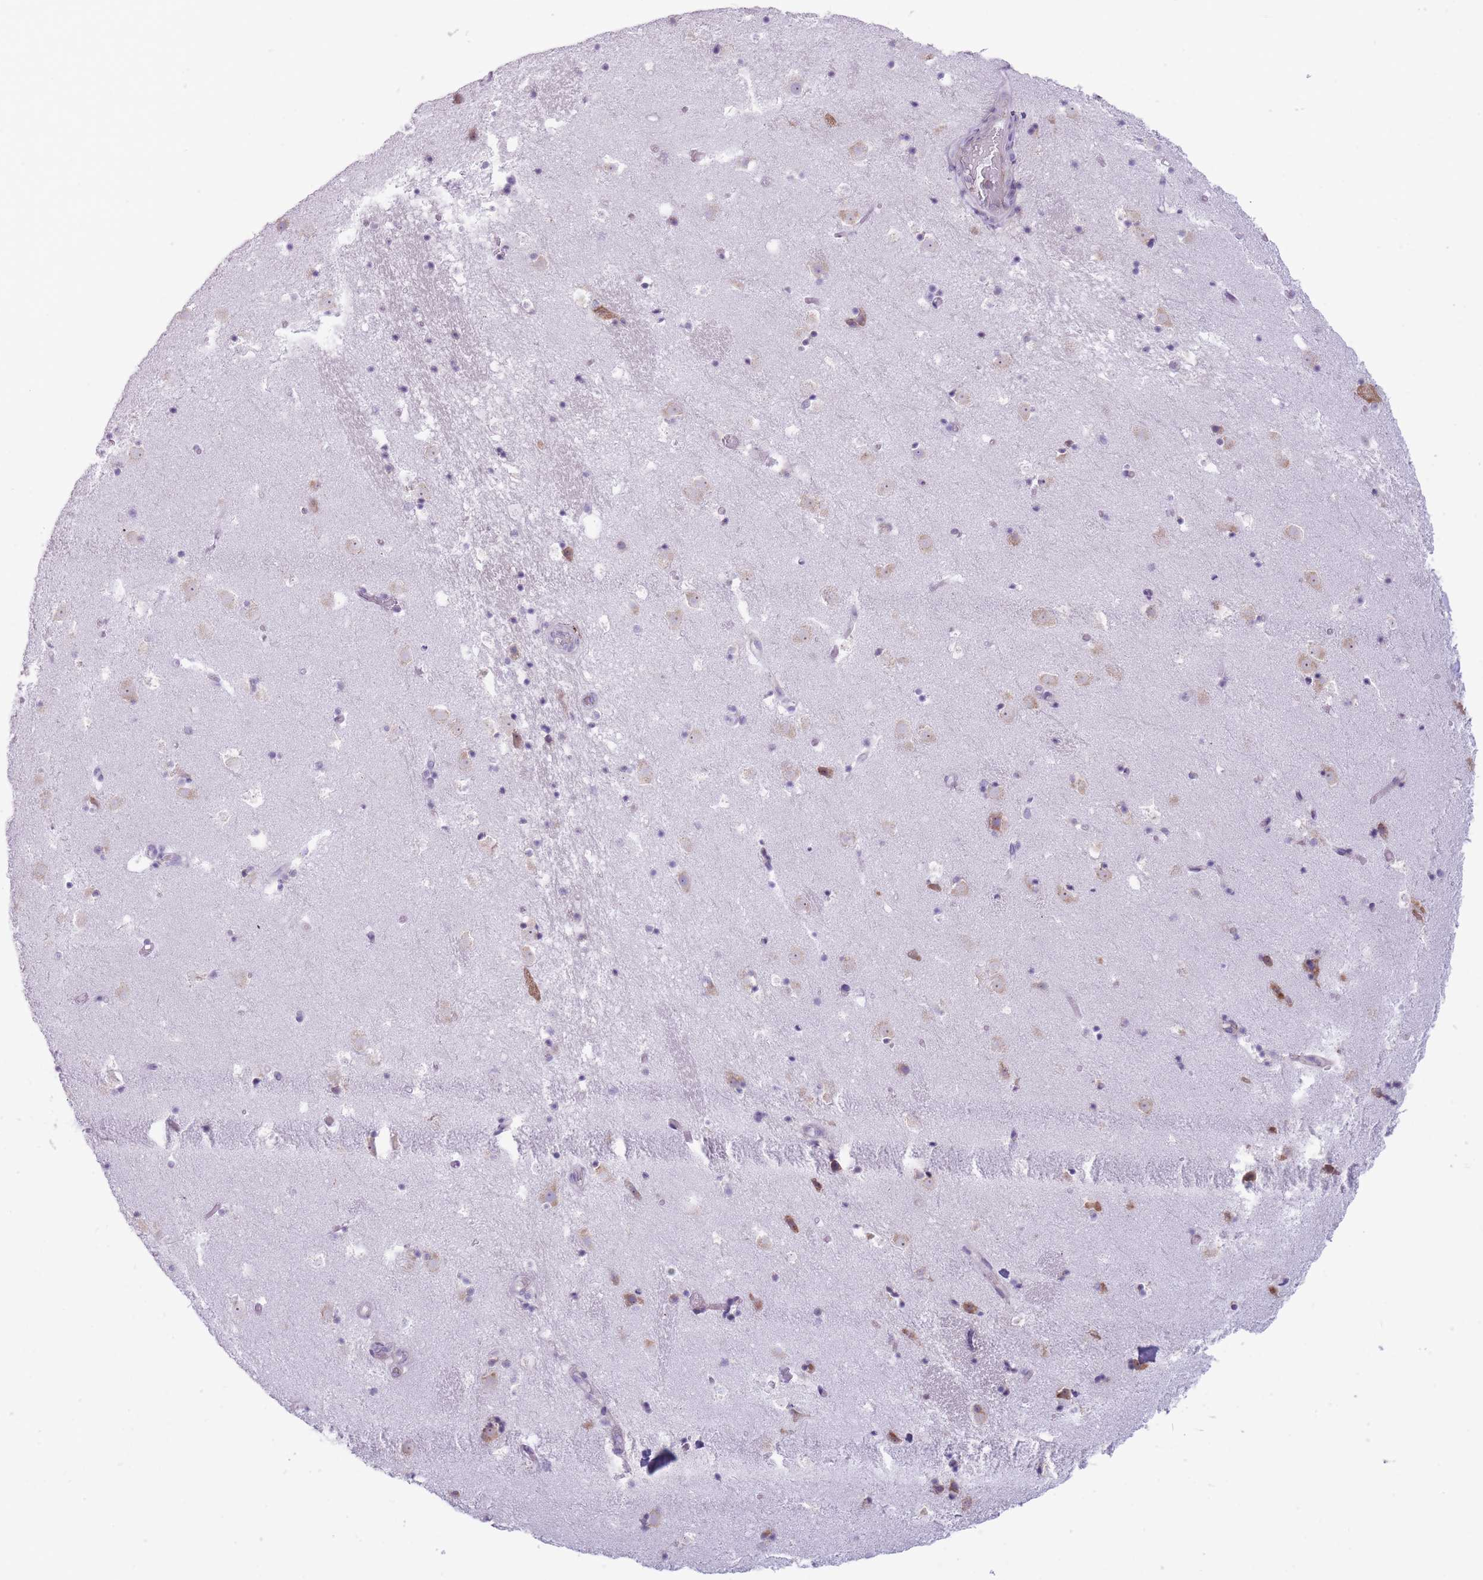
{"staining": {"intensity": "negative", "quantity": "none", "location": "none"}, "tissue": "caudate", "cell_type": "Glial cells", "image_type": "normal", "snomed": [{"axis": "morphology", "description": "Normal tissue, NOS"}, {"axis": "topography", "description": "Lateral ventricle wall"}], "caption": "Histopathology image shows no significant protein staining in glial cells of unremarkable caudate.", "gene": "RPL18", "patient": {"sex": "male", "age": 25}}